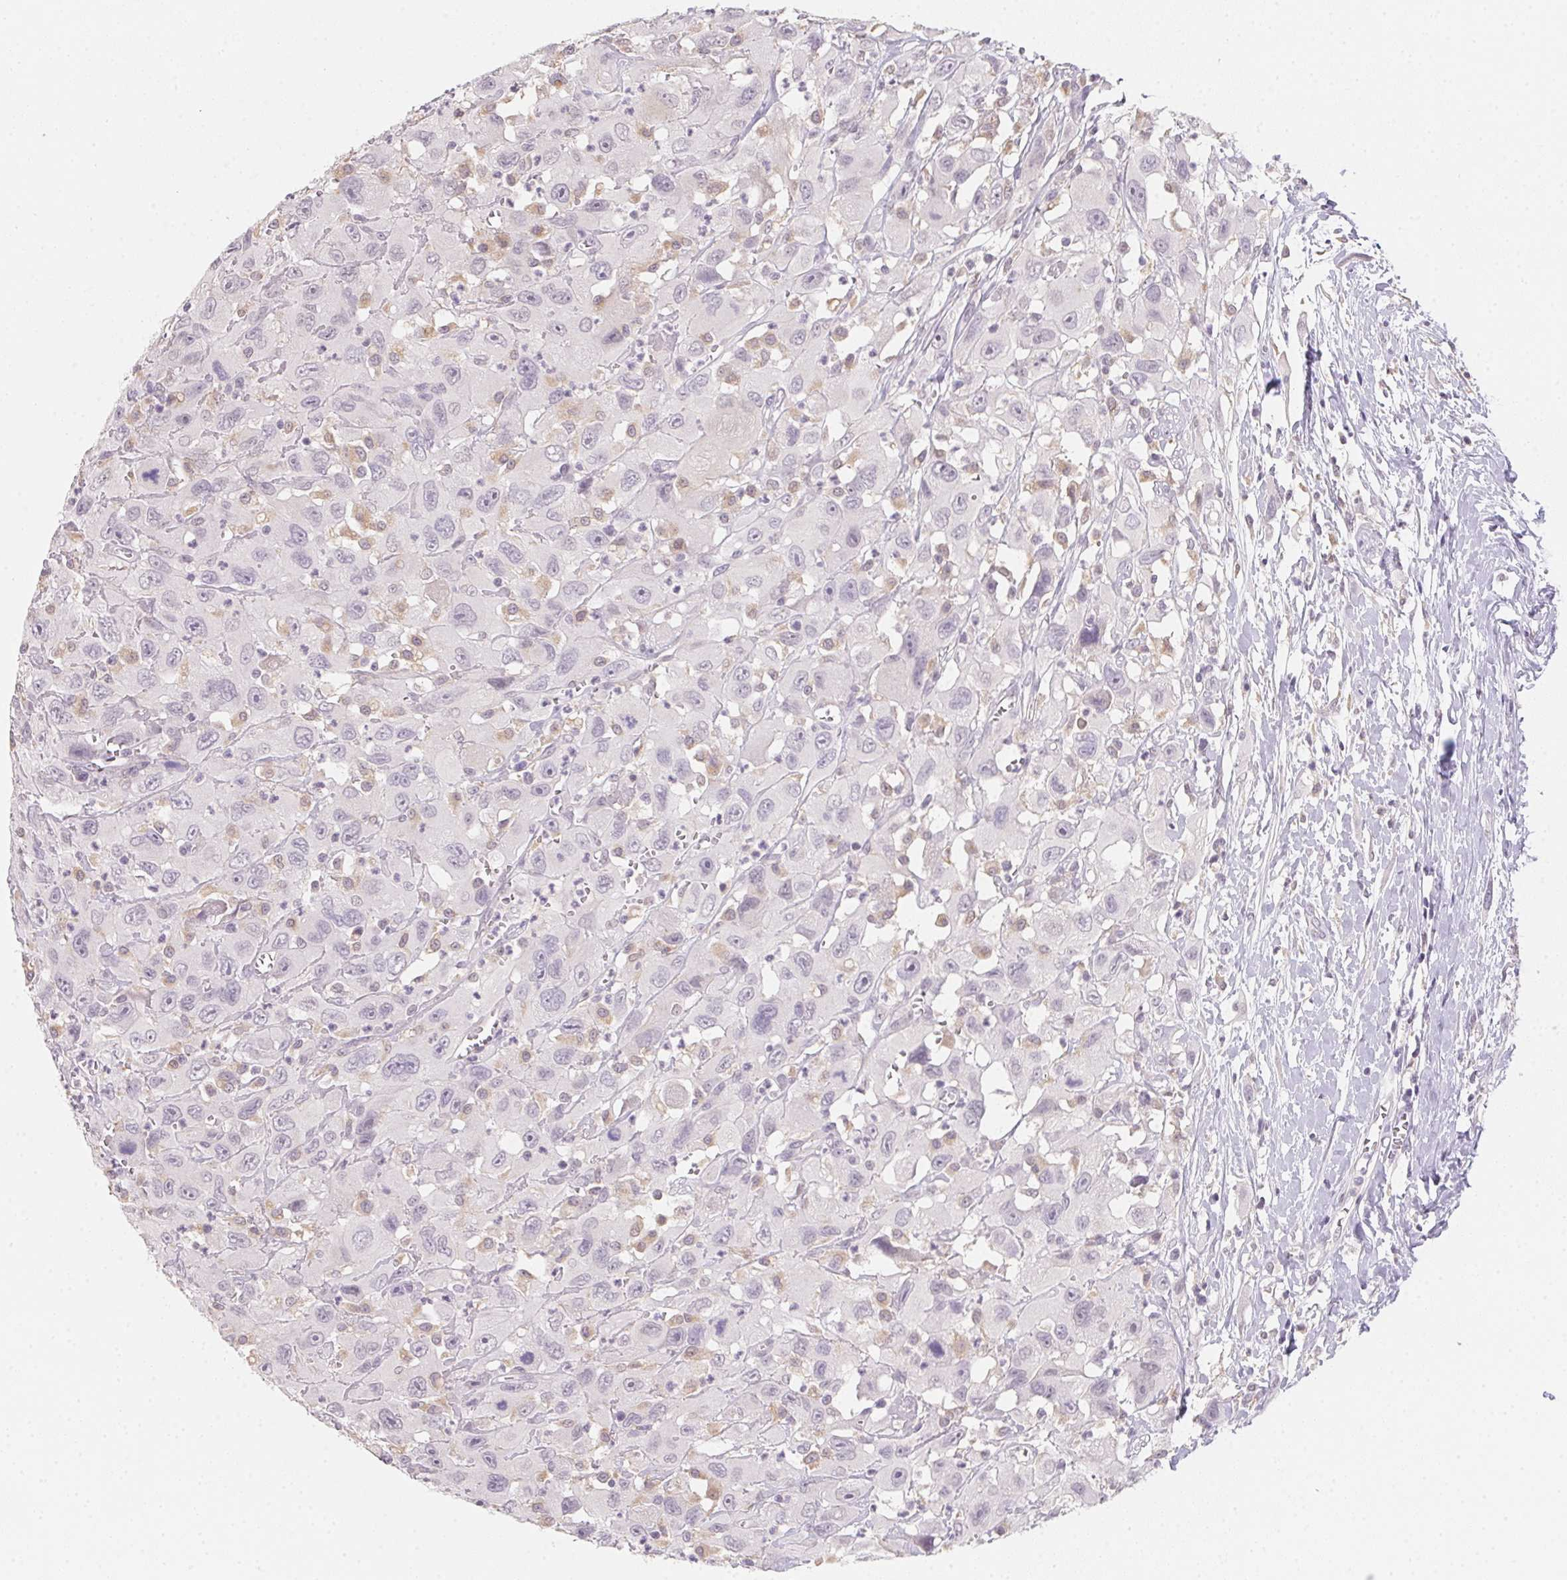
{"staining": {"intensity": "weak", "quantity": "<25%", "location": "cytoplasmic/membranous"}, "tissue": "head and neck cancer", "cell_type": "Tumor cells", "image_type": "cancer", "snomed": [{"axis": "morphology", "description": "Squamous cell carcinoma, NOS"}, {"axis": "morphology", "description": "Squamous cell carcinoma, metastatic, NOS"}, {"axis": "topography", "description": "Oral tissue"}, {"axis": "topography", "description": "Head-Neck"}], "caption": "Tumor cells show no significant protein positivity in head and neck cancer.", "gene": "SLC6A18", "patient": {"sex": "female", "age": 85}}